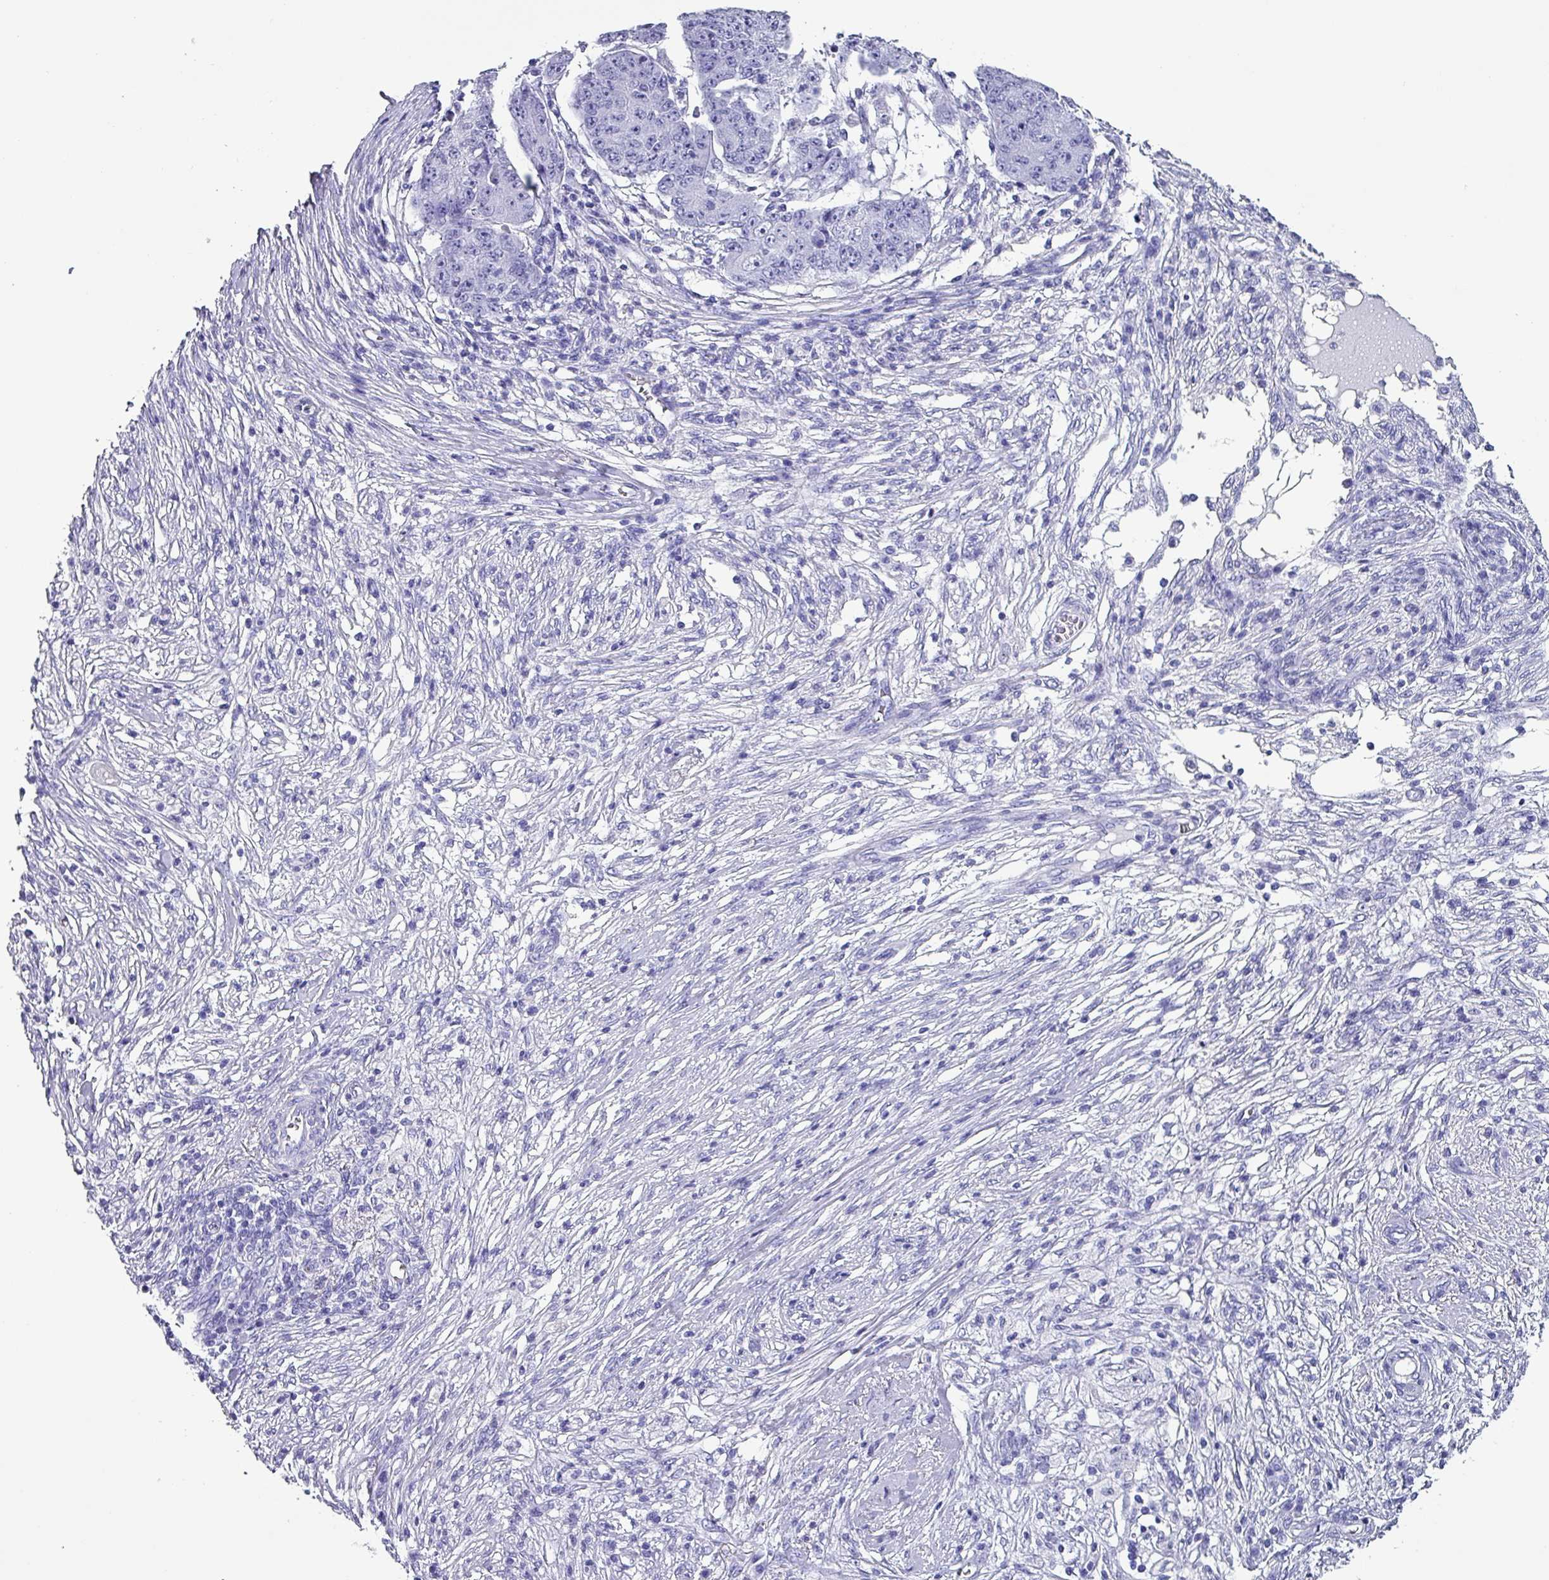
{"staining": {"intensity": "strong", "quantity": "<25%", "location": "cytoplasmic/membranous"}, "tissue": "ovarian cancer", "cell_type": "Tumor cells", "image_type": "cancer", "snomed": [{"axis": "morphology", "description": "Carcinoma, endometroid"}, {"axis": "topography", "description": "Ovary"}], "caption": "IHC (DAB (3,3'-diaminobenzidine)) staining of endometroid carcinoma (ovarian) exhibits strong cytoplasmic/membranous protein expression in about <25% of tumor cells. Nuclei are stained in blue.", "gene": "KRT6C", "patient": {"sex": "female", "age": 42}}